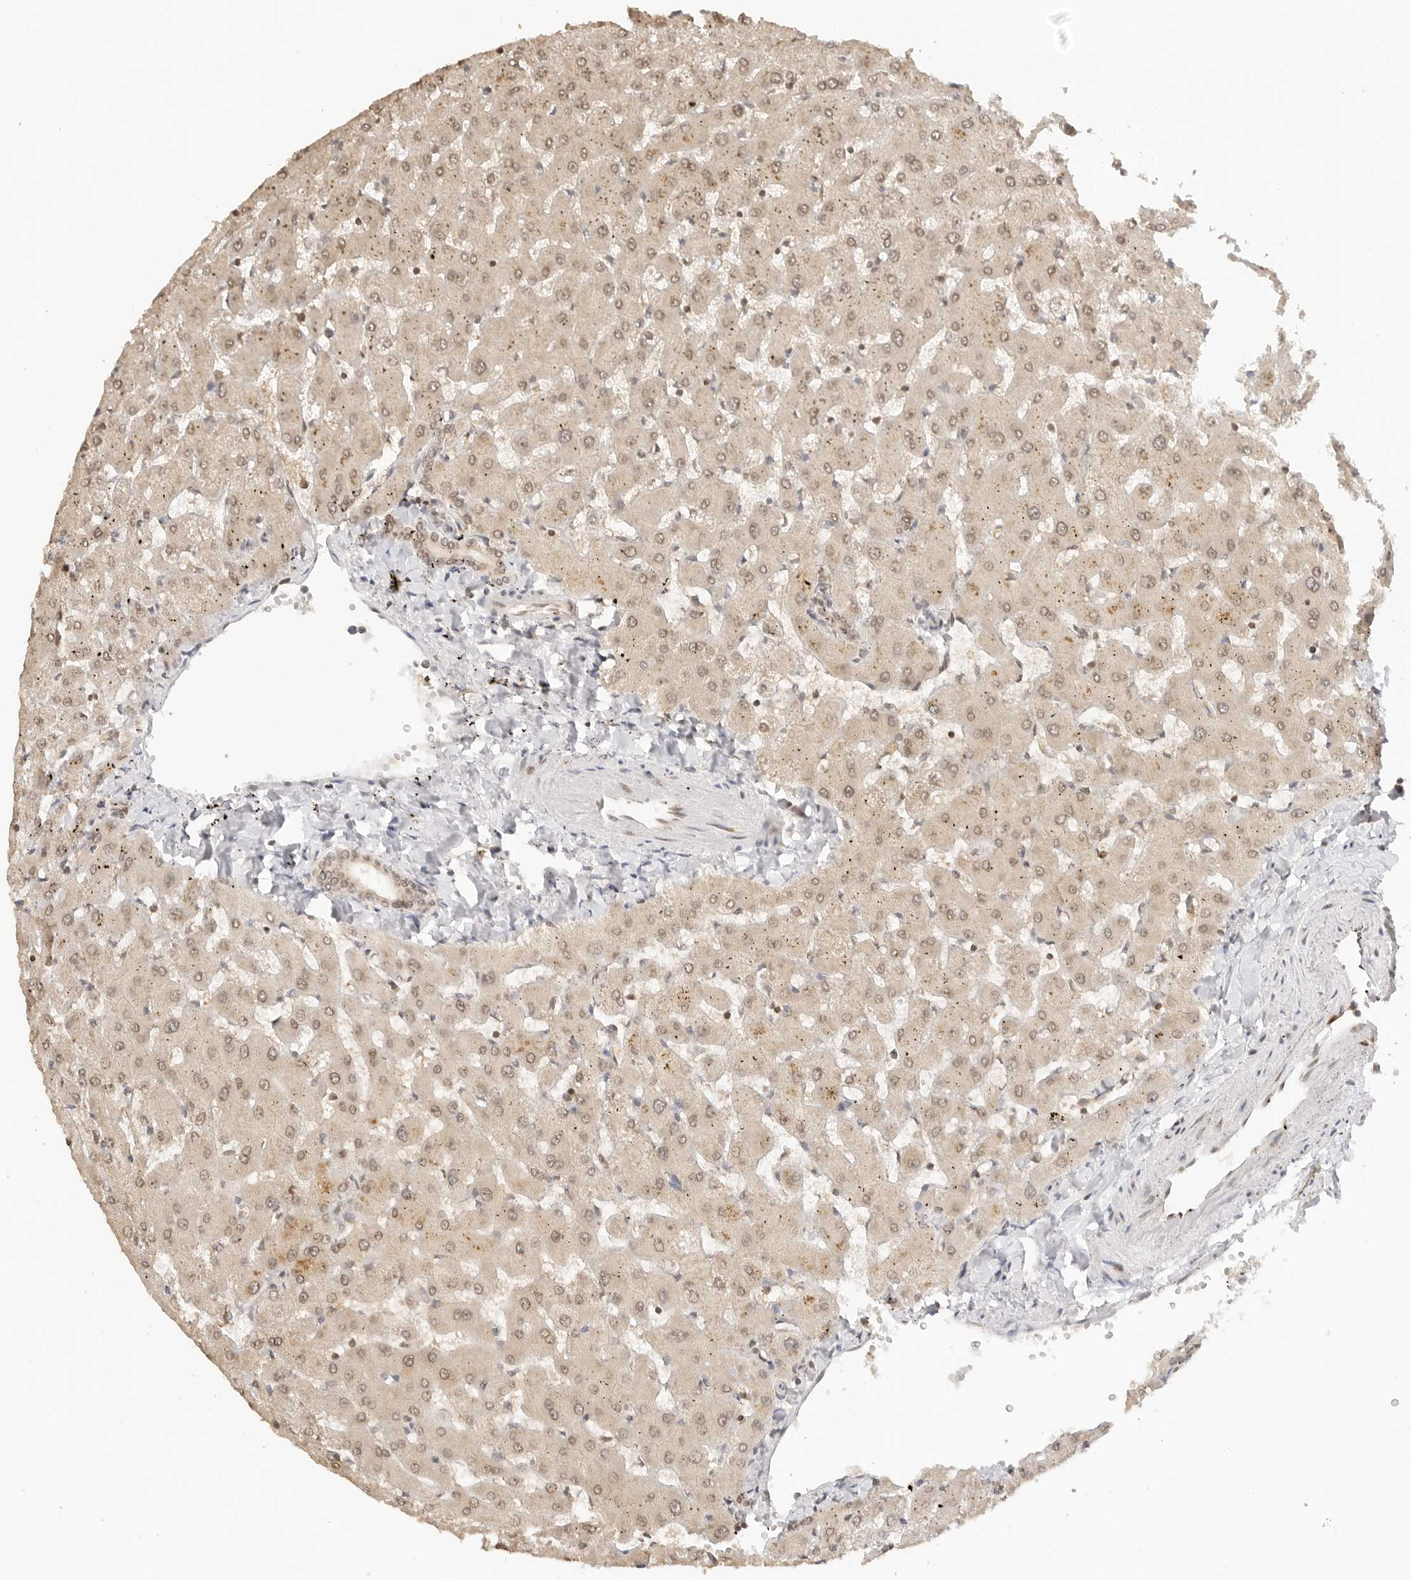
{"staining": {"intensity": "weak", "quantity": ">75%", "location": "cytoplasmic/membranous,nuclear"}, "tissue": "liver", "cell_type": "Cholangiocytes", "image_type": "normal", "snomed": [{"axis": "morphology", "description": "Normal tissue, NOS"}, {"axis": "topography", "description": "Liver"}], "caption": "Protein analysis of normal liver exhibits weak cytoplasmic/membranous,nuclear positivity in about >75% of cholangiocytes.", "gene": "POLH", "patient": {"sex": "female", "age": 63}}